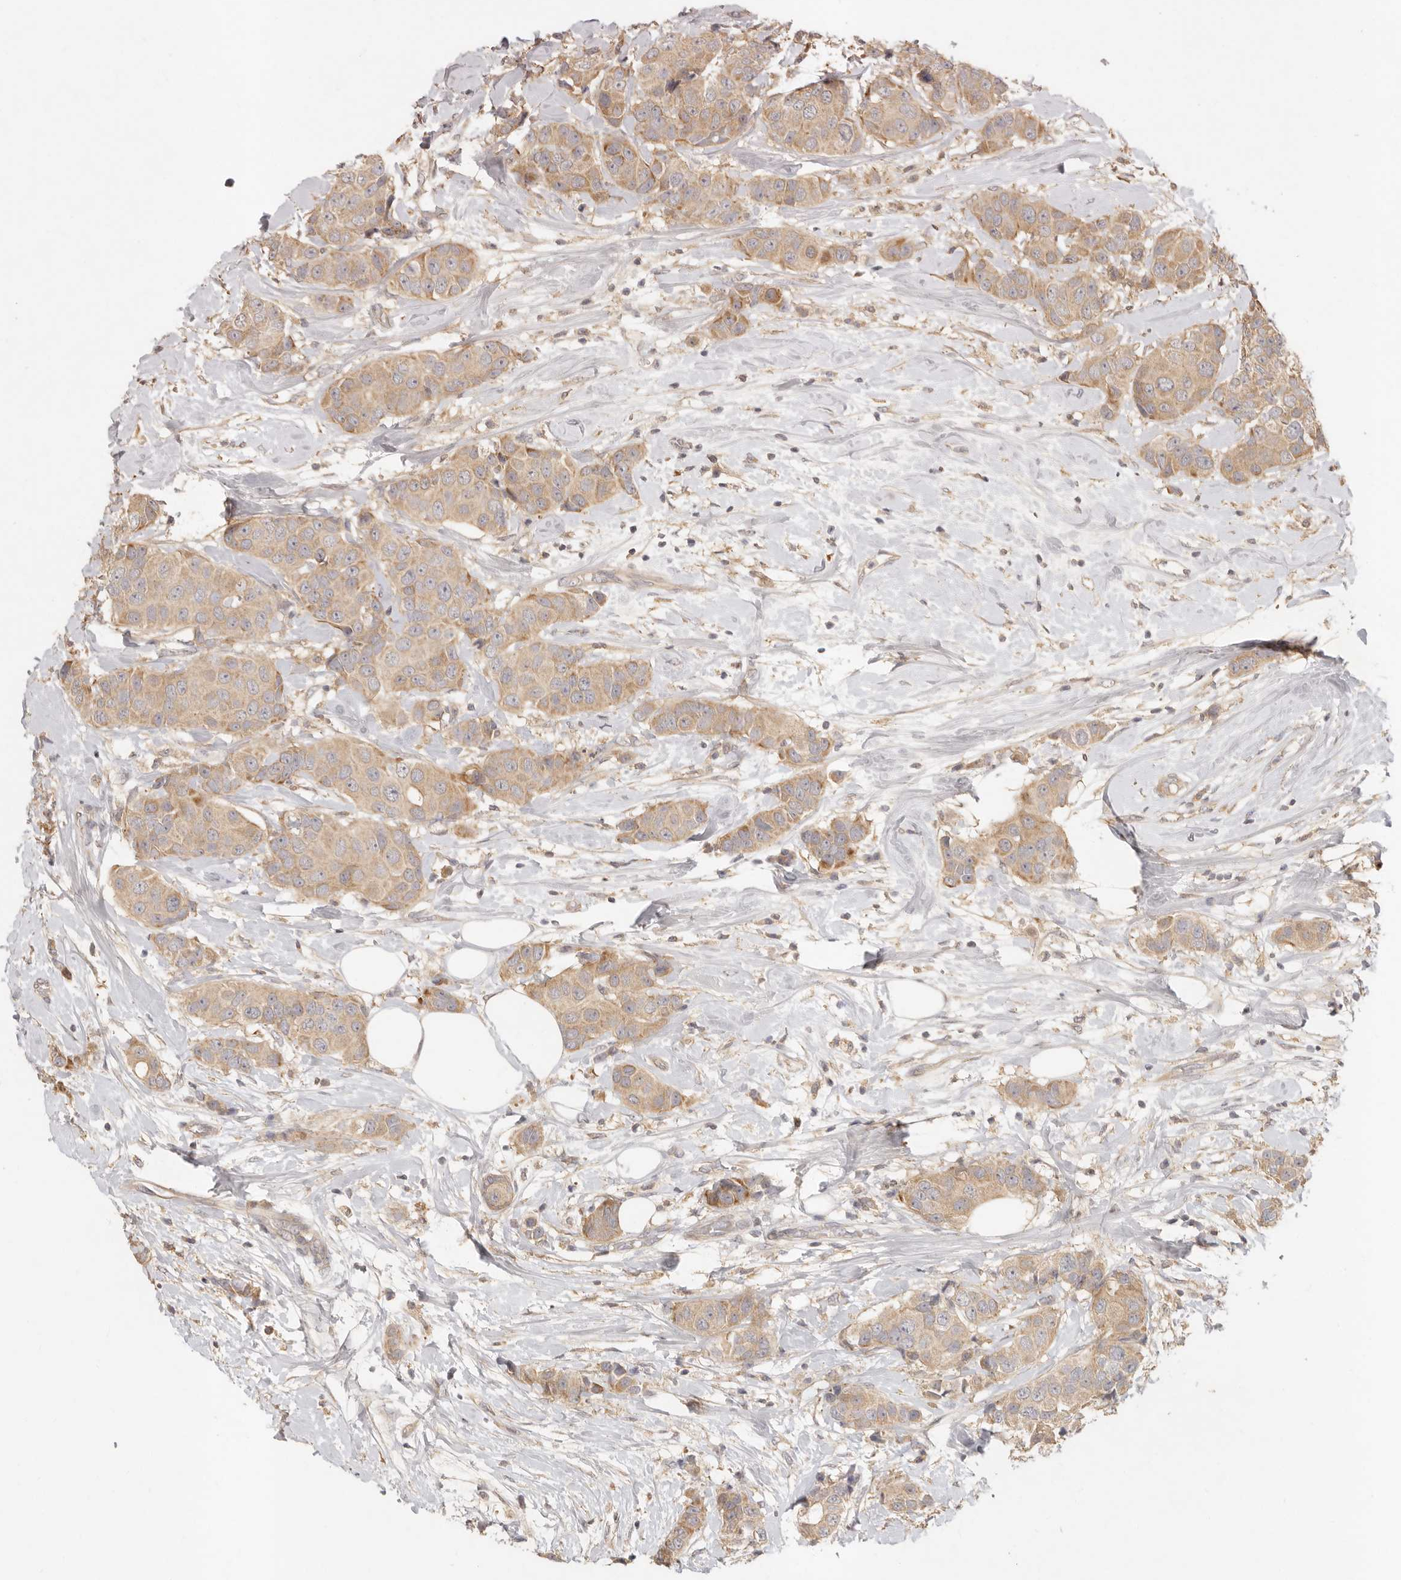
{"staining": {"intensity": "moderate", "quantity": ">75%", "location": "cytoplasmic/membranous"}, "tissue": "breast cancer", "cell_type": "Tumor cells", "image_type": "cancer", "snomed": [{"axis": "morphology", "description": "Normal tissue, NOS"}, {"axis": "morphology", "description": "Duct carcinoma"}, {"axis": "topography", "description": "Breast"}], "caption": "Breast infiltrating ductal carcinoma was stained to show a protein in brown. There is medium levels of moderate cytoplasmic/membranous positivity in approximately >75% of tumor cells. Using DAB (3,3'-diaminobenzidine) (brown) and hematoxylin (blue) stains, captured at high magnification using brightfield microscopy.", "gene": "VIPR1", "patient": {"sex": "female", "age": 39}}